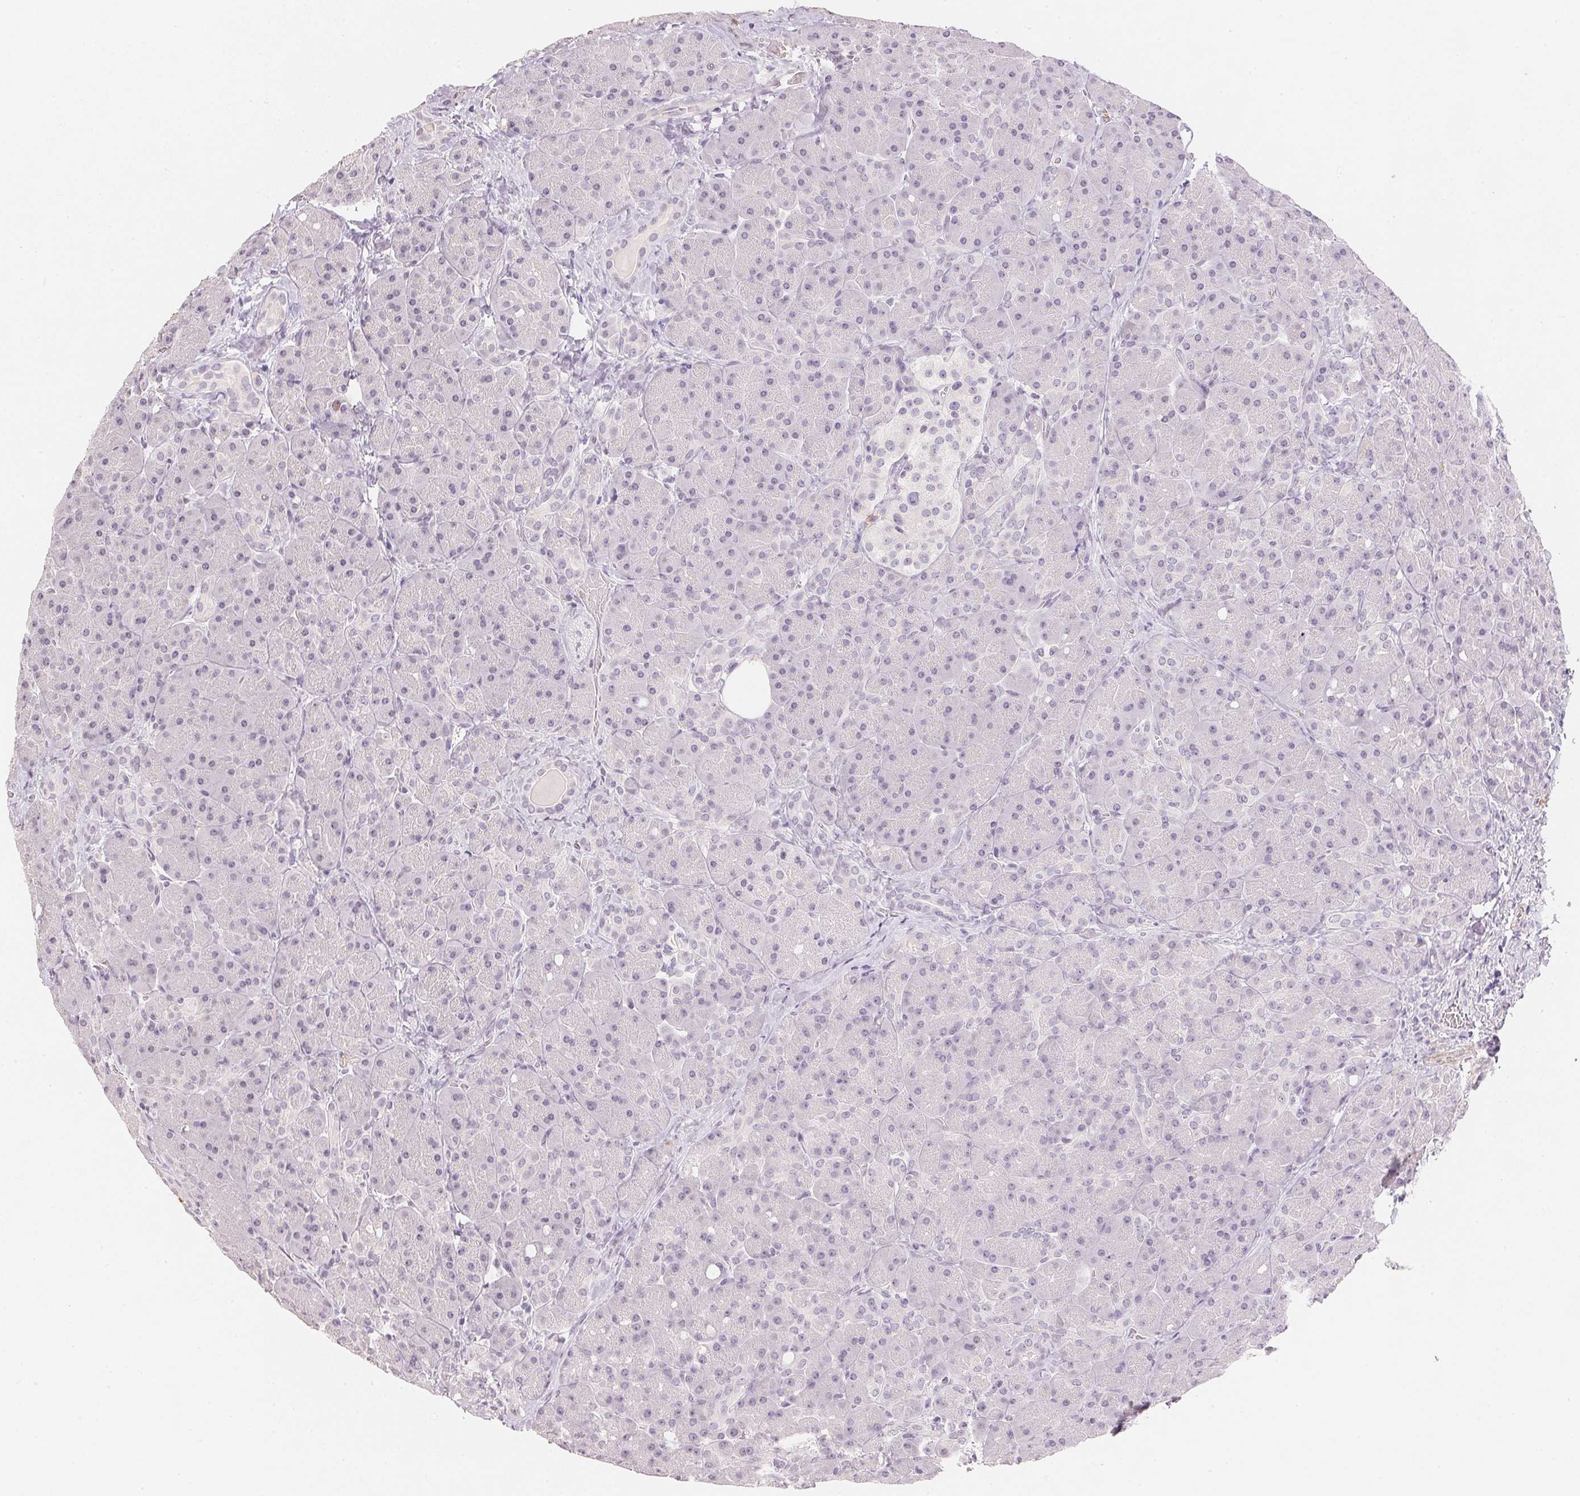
{"staining": {"intensity": "negative", "quantity": "none", "location": "none"}, "tissue": "pancreas", "cell_type": "Exocrine glandular cells", "image_type": "normal", "snomed": [{"axis": "morphology", "description": "Normal tissue, NOS"}, {"axis": "topography", "description": "Pancreas"}], "caption": "Immunohistochemistry micrograph of unremarkable pancreas: pancreas stained with DAB shows no significant protein expression in exocrine glandular cells.", "gene": "SMTN", "patient": {"sex": "male", "age": 55}}